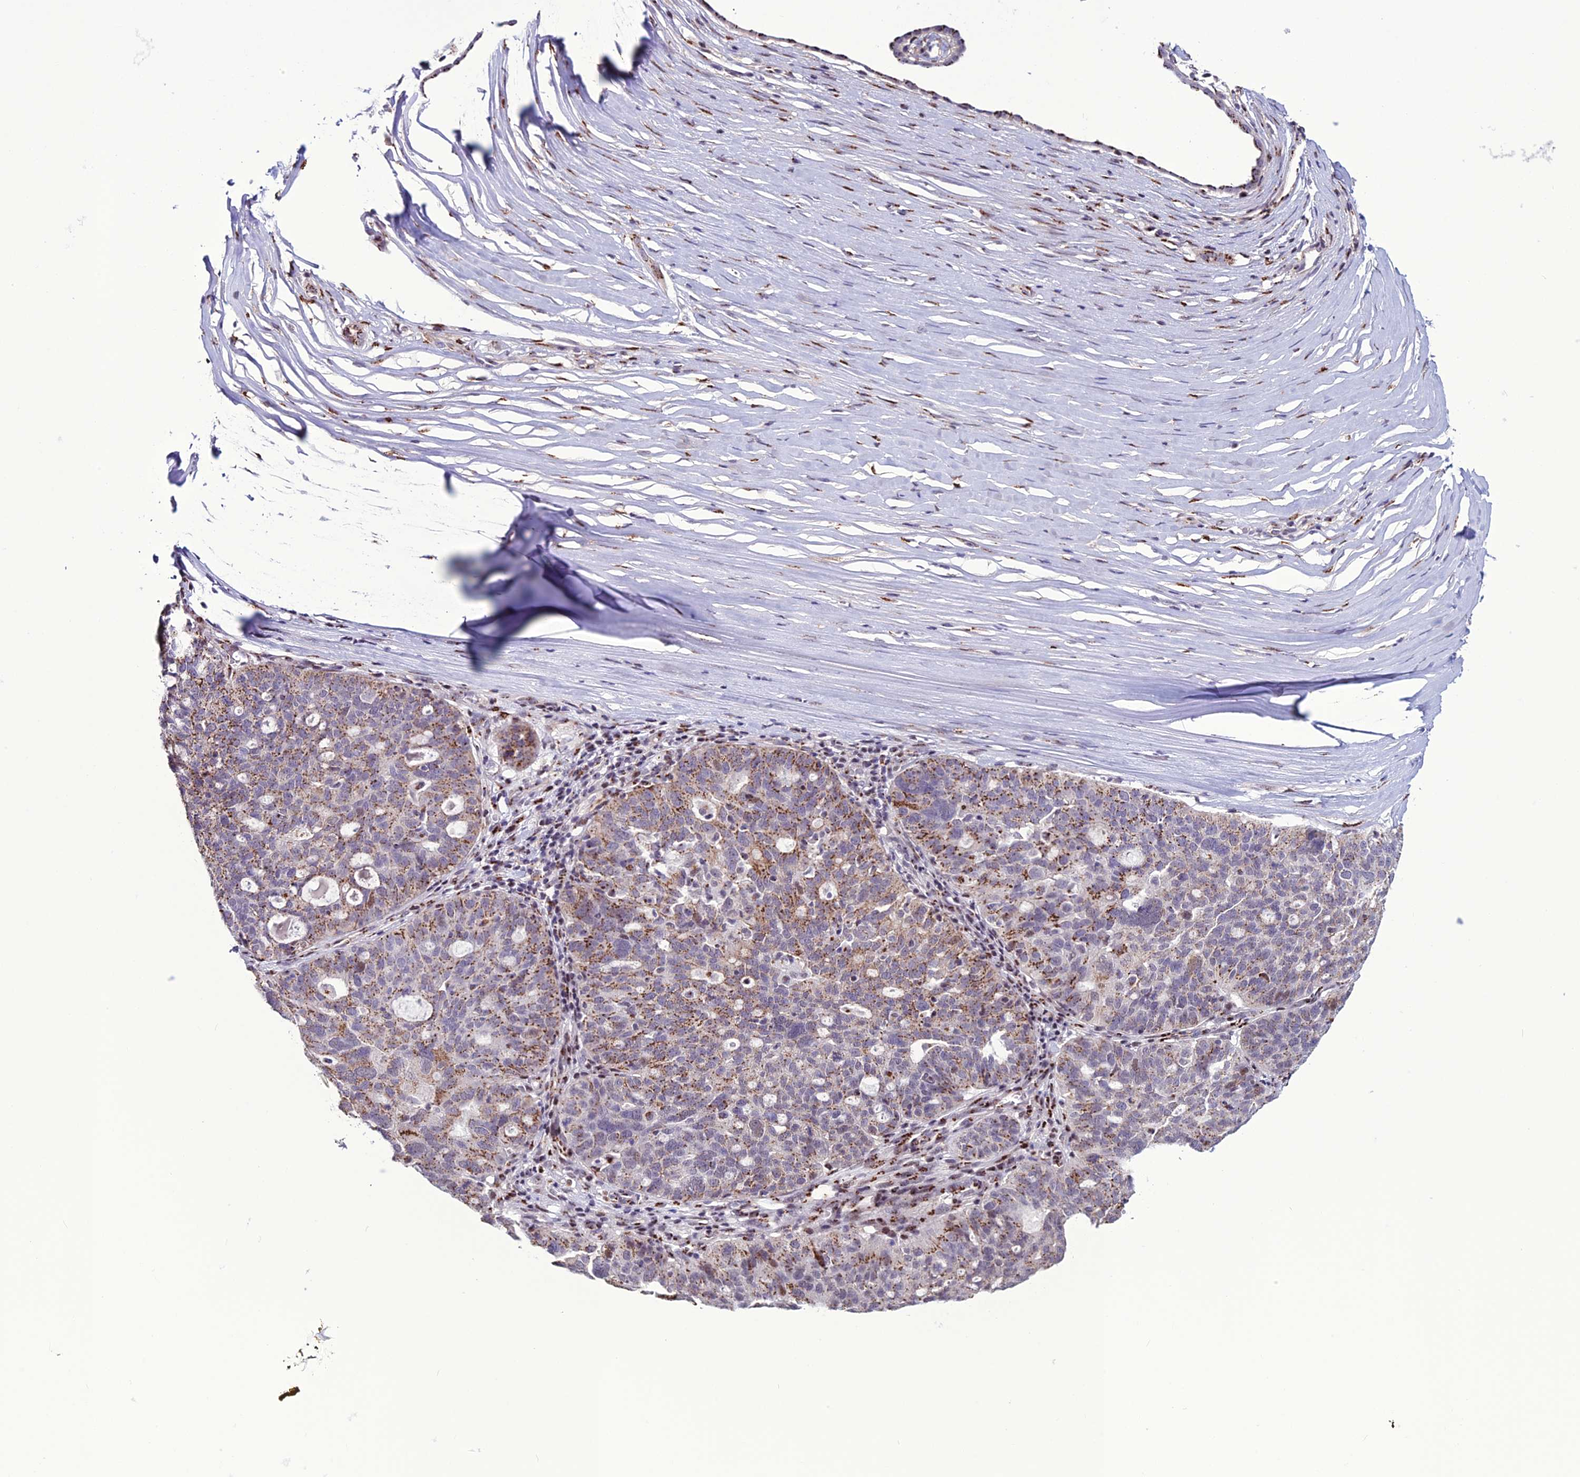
{"staining": {"intensity": "strong", "quantity": "25%-75%", "location": "cytoplasmic/membranous"}, "tissue": "ovarian cancer", "cell_type": "Tumor cells", "image_type": "cancer", "snomed": [{"axis": "morphology", "description": "Cystadenocarcinoma, serous, NOS"}, {"axis": "topography", "description": "Ovary"}], "caption": "Ovarian cancer tissue reveals strong cytoplasmic/membranous staining in approximately 25%-75% of tumor cells", "gene": "PLEKHA4", "patient": {"sex": "female", "age": 59}}